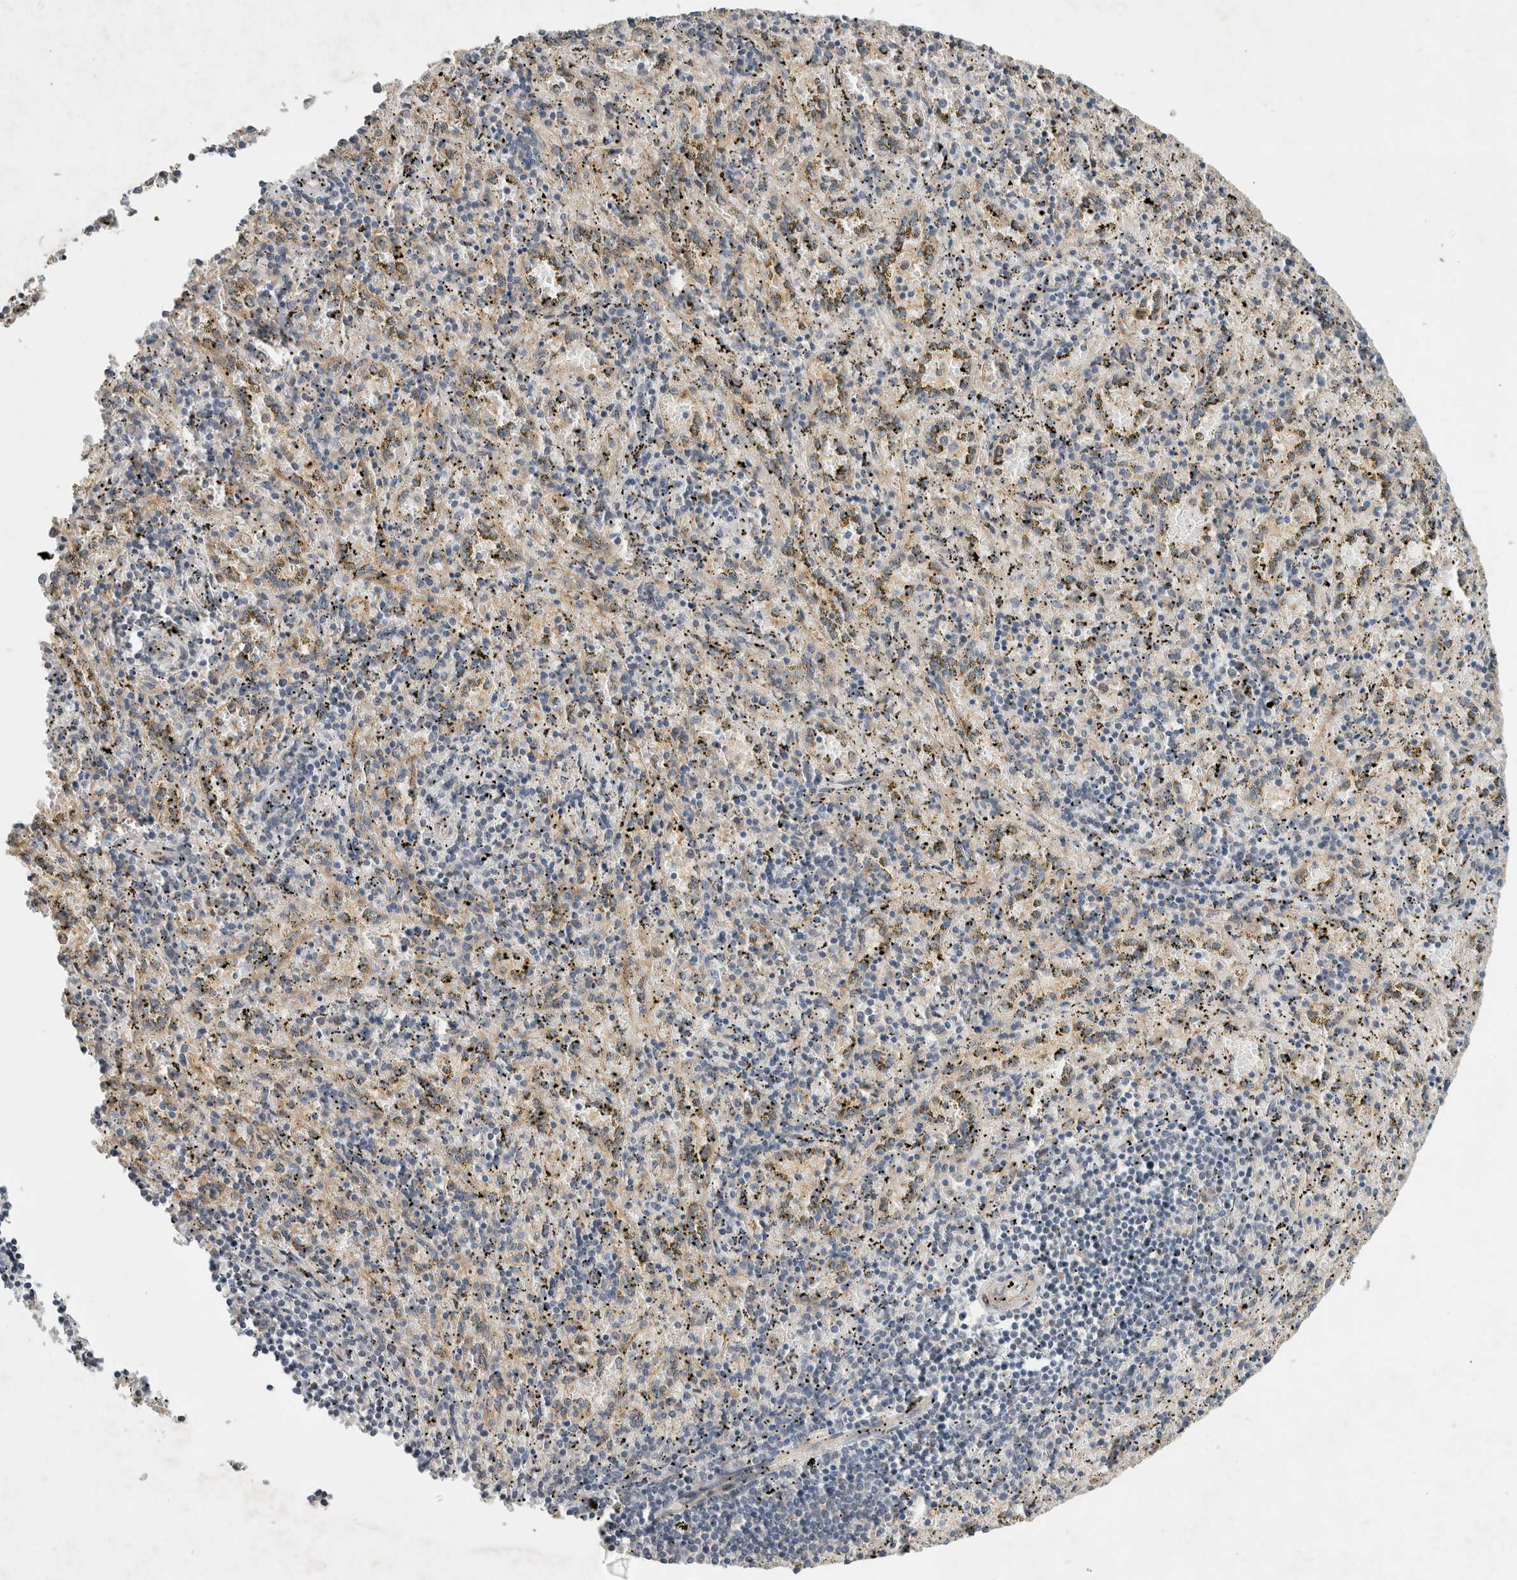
{"staining": {"intensity": "weak", "quantity": "<25%", "location": "cytoplasmic/membranous"}, "tissue": "spleen", "cell_type": "Cells in red pulp", "image_type": "normal", "snomed": [{"axis": "morphology", "description": "Normal tissue, NOS"}, {"axis": "topography", "description": "Spleen"}], "caption": "The micrograph exhibits no significant positivity in cells in red pulp of spleen.", "gene": "ARMC9", "patient": {"sex": "male", "age": 11}}